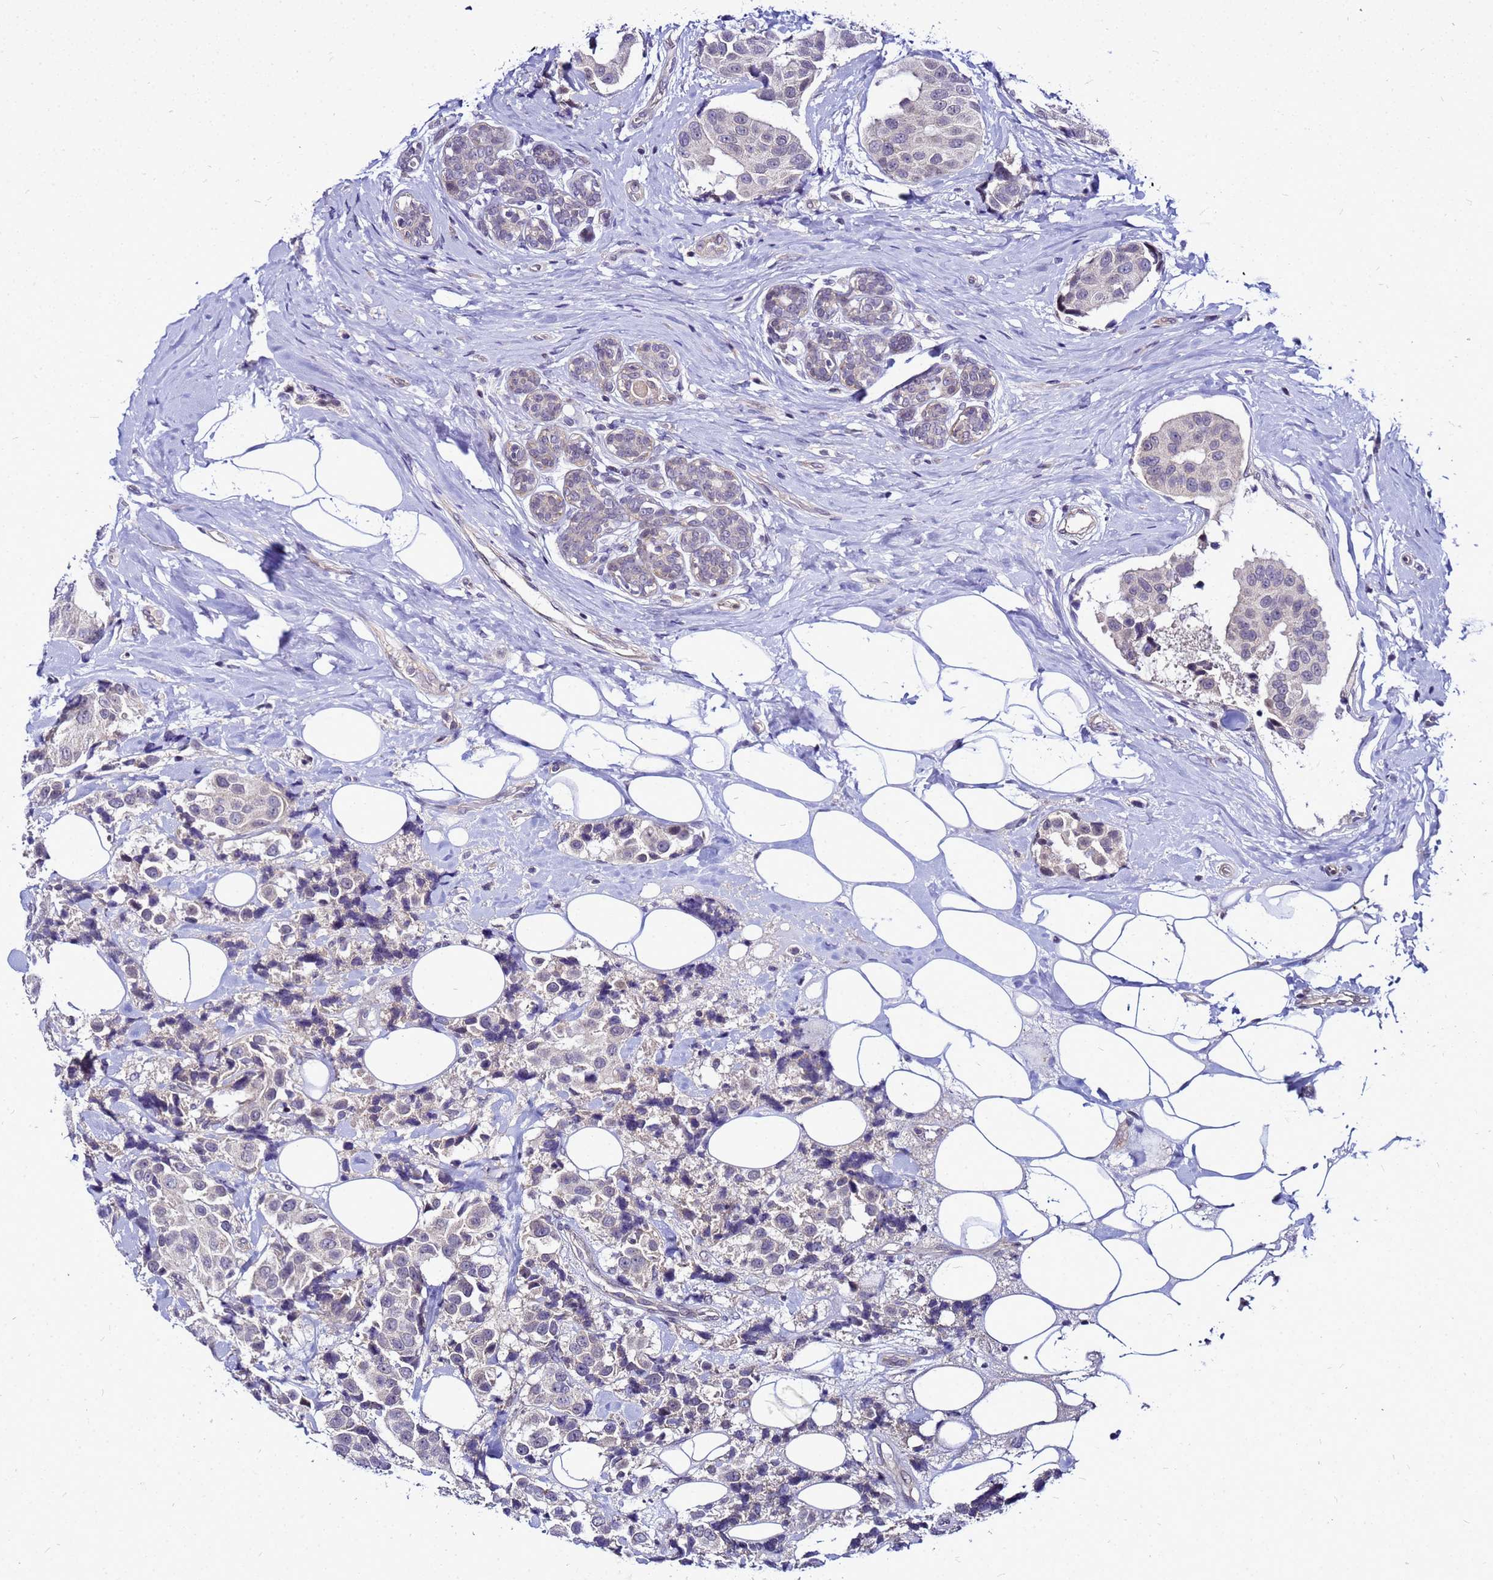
{"staining": {"intensity": "negative", "quantity": "none", "location": "none"}, "tissue": "breast cancer", "cell_type": "Tumor cells", "image_type": "cancer", "snomed": [{"axis": "morphology", "description": "Normal tissue, NOS"}, {"axis": "morphology", "description": "Duct carcinoma"}, {"axis": "topography", "description": "Breast"}], "caption": "Tumor cells show no significant protein expression in intraductal carcinoma (breast).", "gene": "SAT1", "patient": {"sex": "female", "age": 39}}